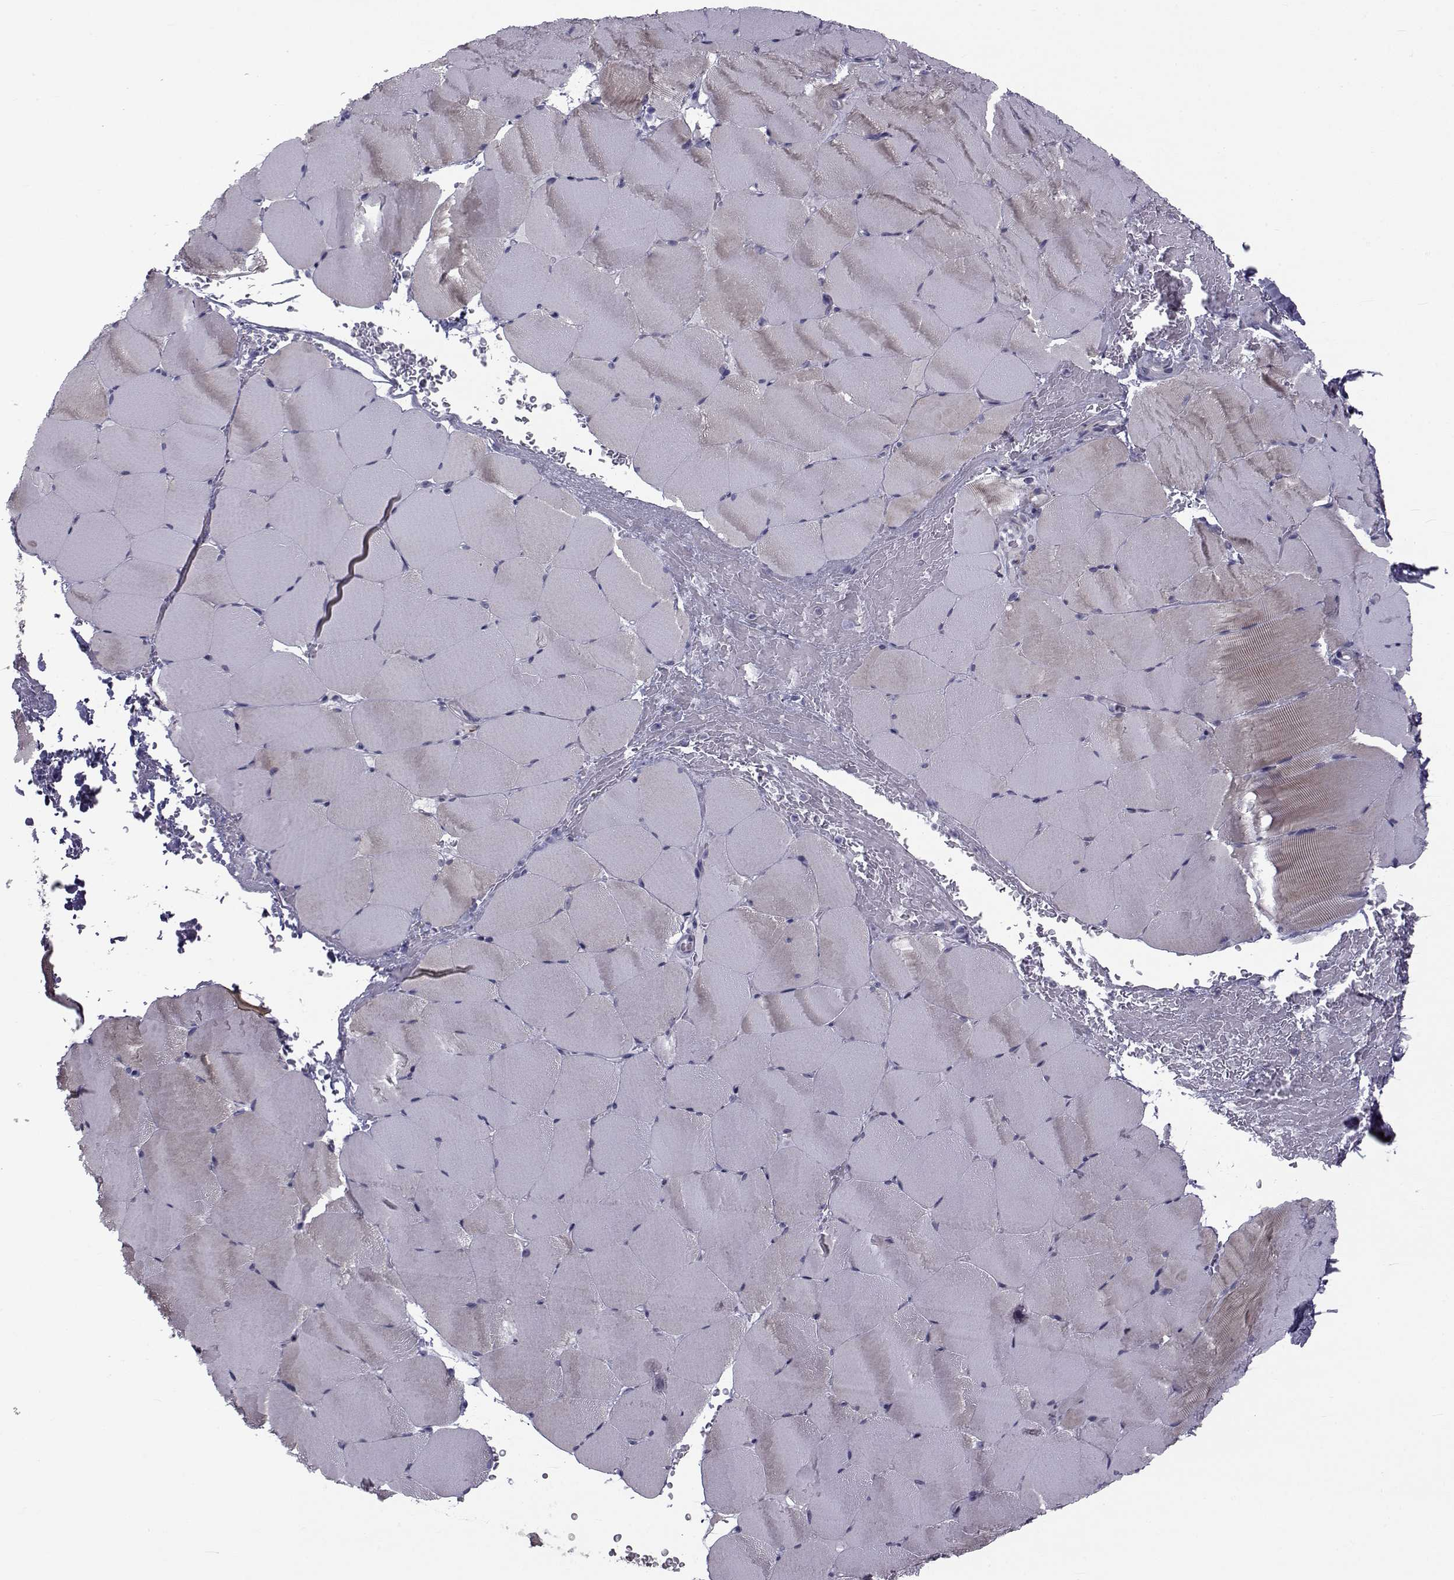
{"staining": {"intensity": "weak", "quantity": "<25%", "location": "cytoplasmic/membranous"}, "tissue": "skeletal muscle", "cell_type": "Myocytes", "image_type": "normal", "snomed": [{"axis": "morphology", "description": "Normal tissue, NOS"}, {"axis": "topography", "description": "Skeletal muscle"}], "caption": "Immunohistochemistry (IHC) photomicrograph of benign skeletal muscle stained for a protein (brown), which demonstrates no positivity in myocytes.", "gene": "LRRC27", "patient": {"sex": "female", "age": 37}}